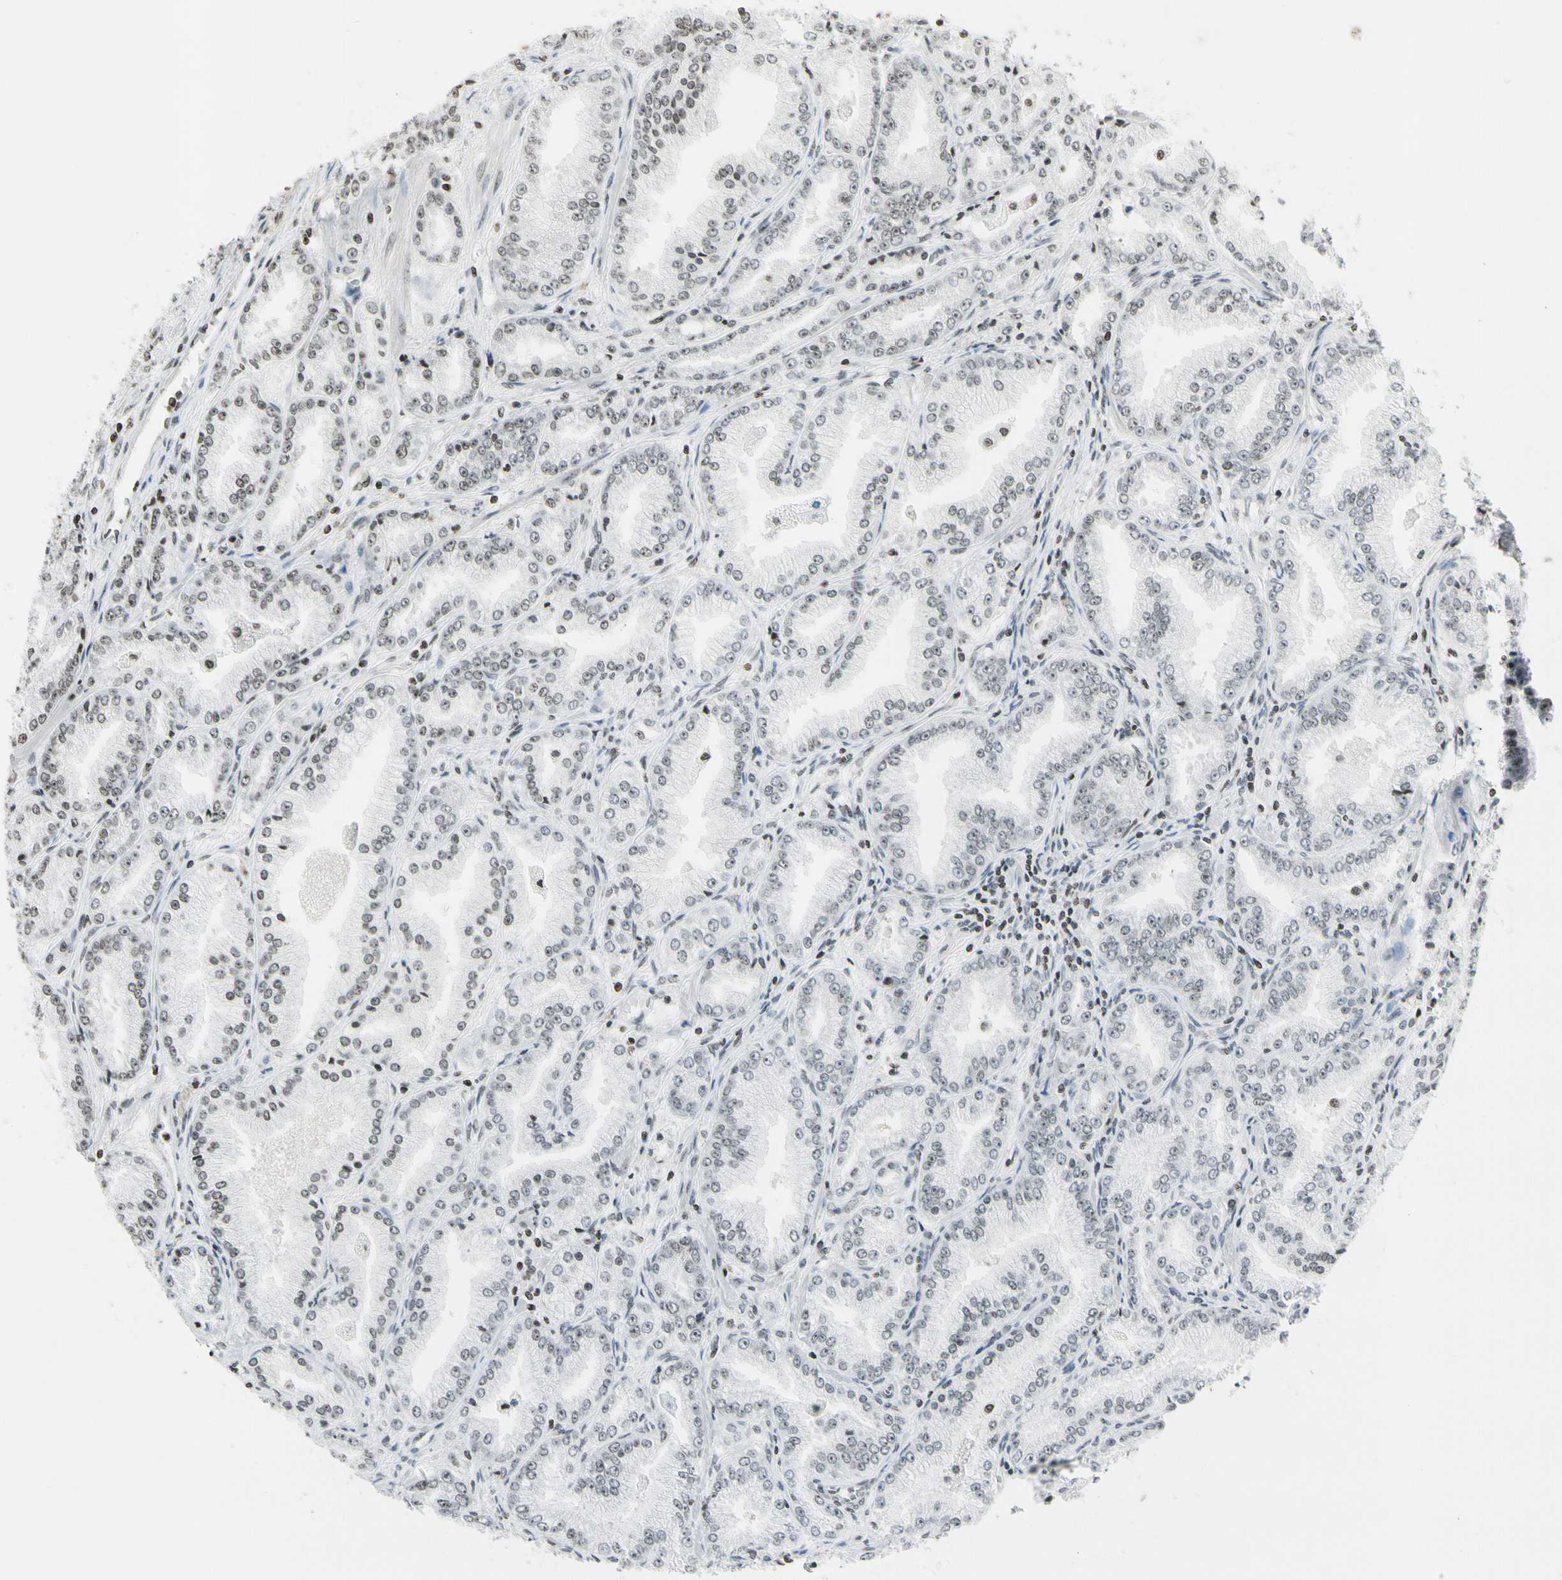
{"staining": {"intensity": "weak", "quantity": "25%-75%", "location": "nuclear"}, "tissue": "prostate cancer", "cell_type": "Tumor cells", "image_type": "cancer", "snomed": [{"axis": "morphology", "description": "Adenocarcinoma, High grade"}, {"axis": "topography", "description": "Prostate"}], "caption": "High-power microscopy captured an immunohistochemistry micrograph of adenocarcinoma (high-grade) (prostate), revealing weak nuclear expression in approximately 25%-75% of tumor cells.", "gene": "RORA", "patient": {"sex": "male", "age": 61}}